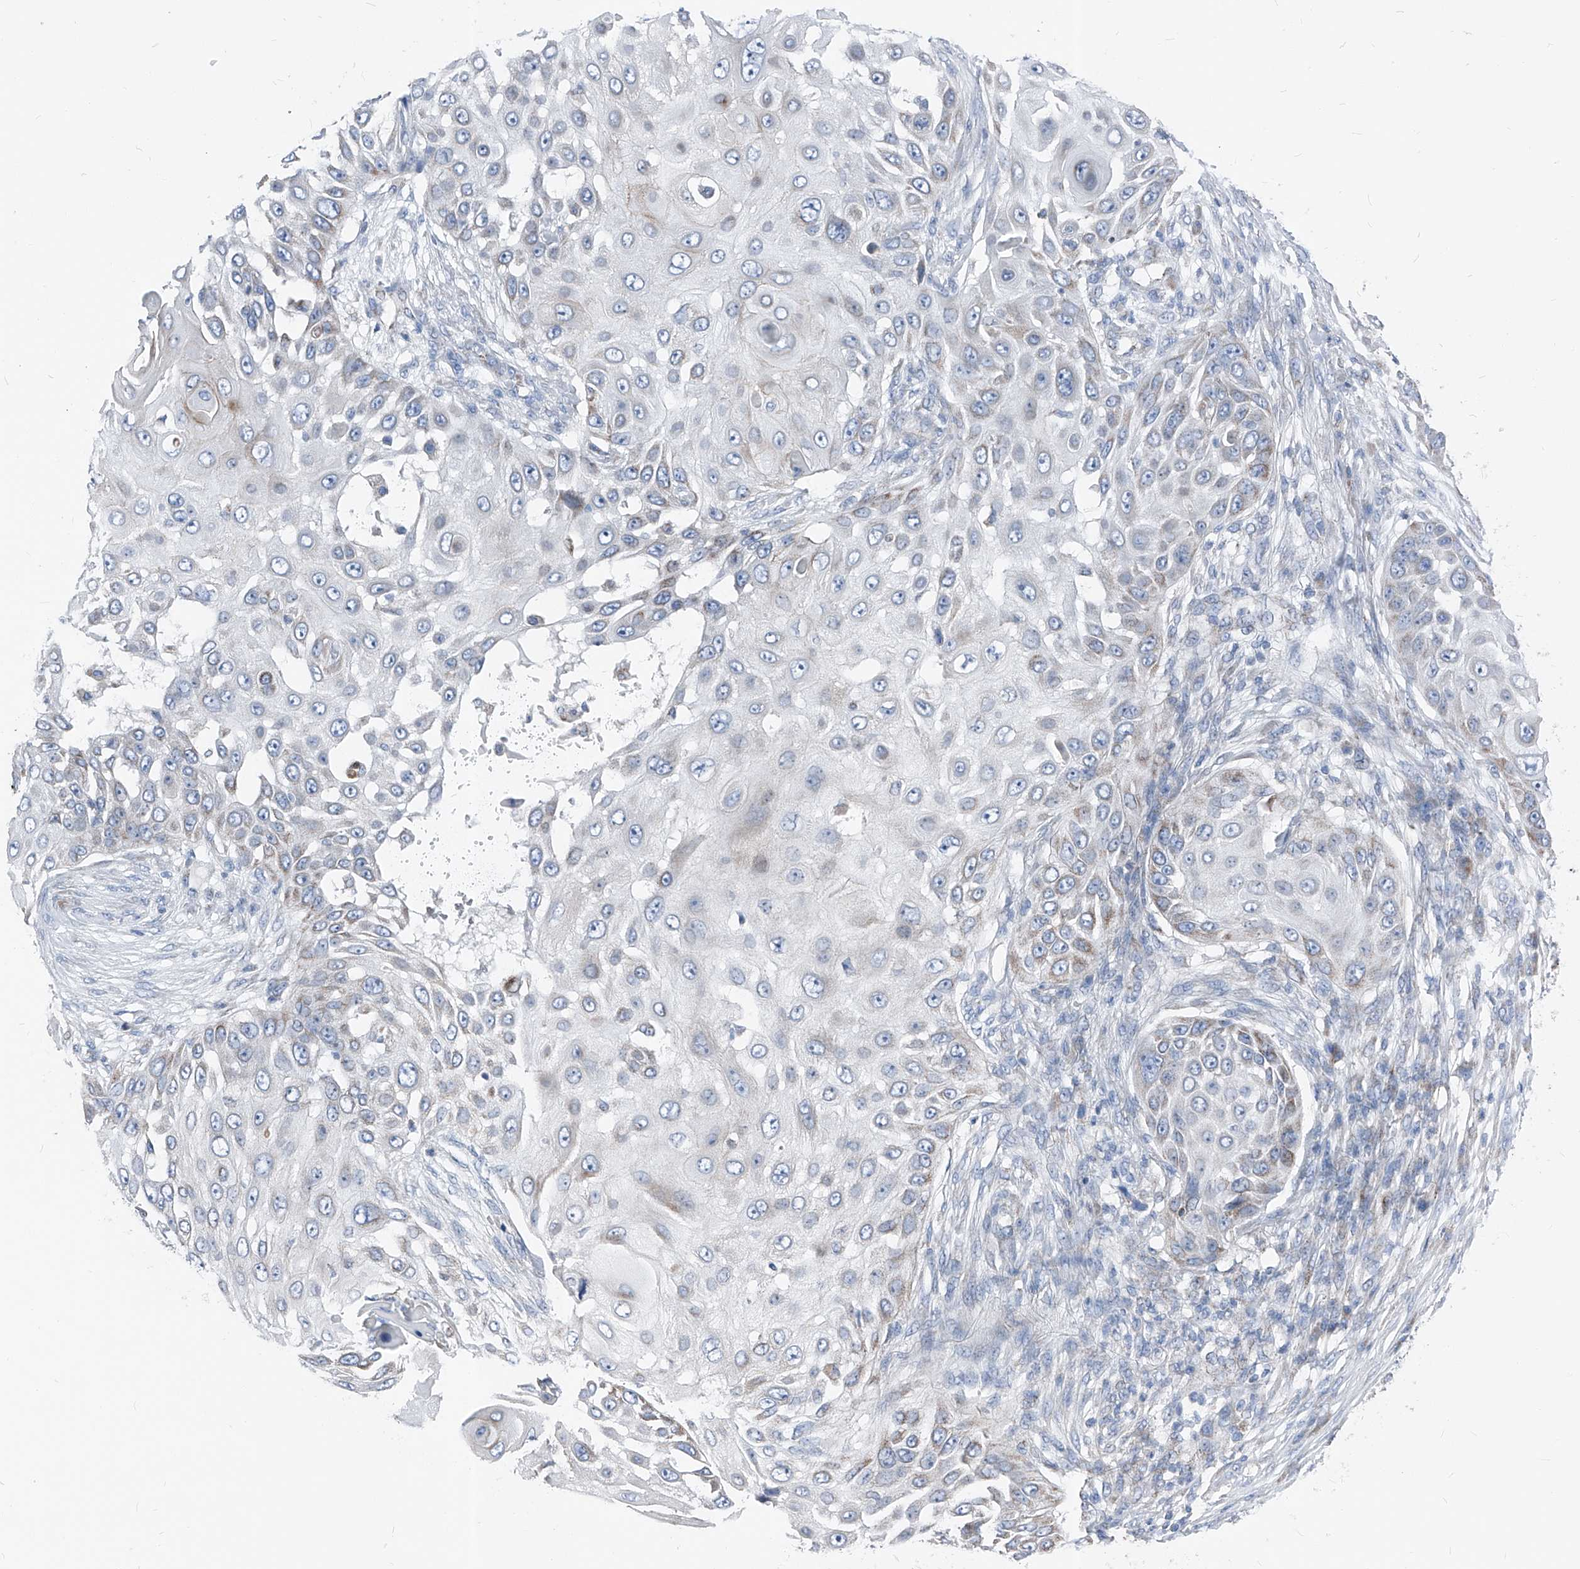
{"staining": {"intensity": "weak", "quantity": "<25%", "location": "cytoplasmic/membranous"}, "tissue": "skin cancer", "cell_type": "Tumor cells", "image_type": "cancer", "snomed": [{"axis": "morphology", "description": "Squamous cell carcinoma, NOS"}, {"axis": "topography", "description": "Skin"}], "caption": "The IHC photomicrograph has no significant expression in tumor cells of skin cancer tissue.", "gene": "AGPS", "patient": {"sex": "female", "age": 44}}